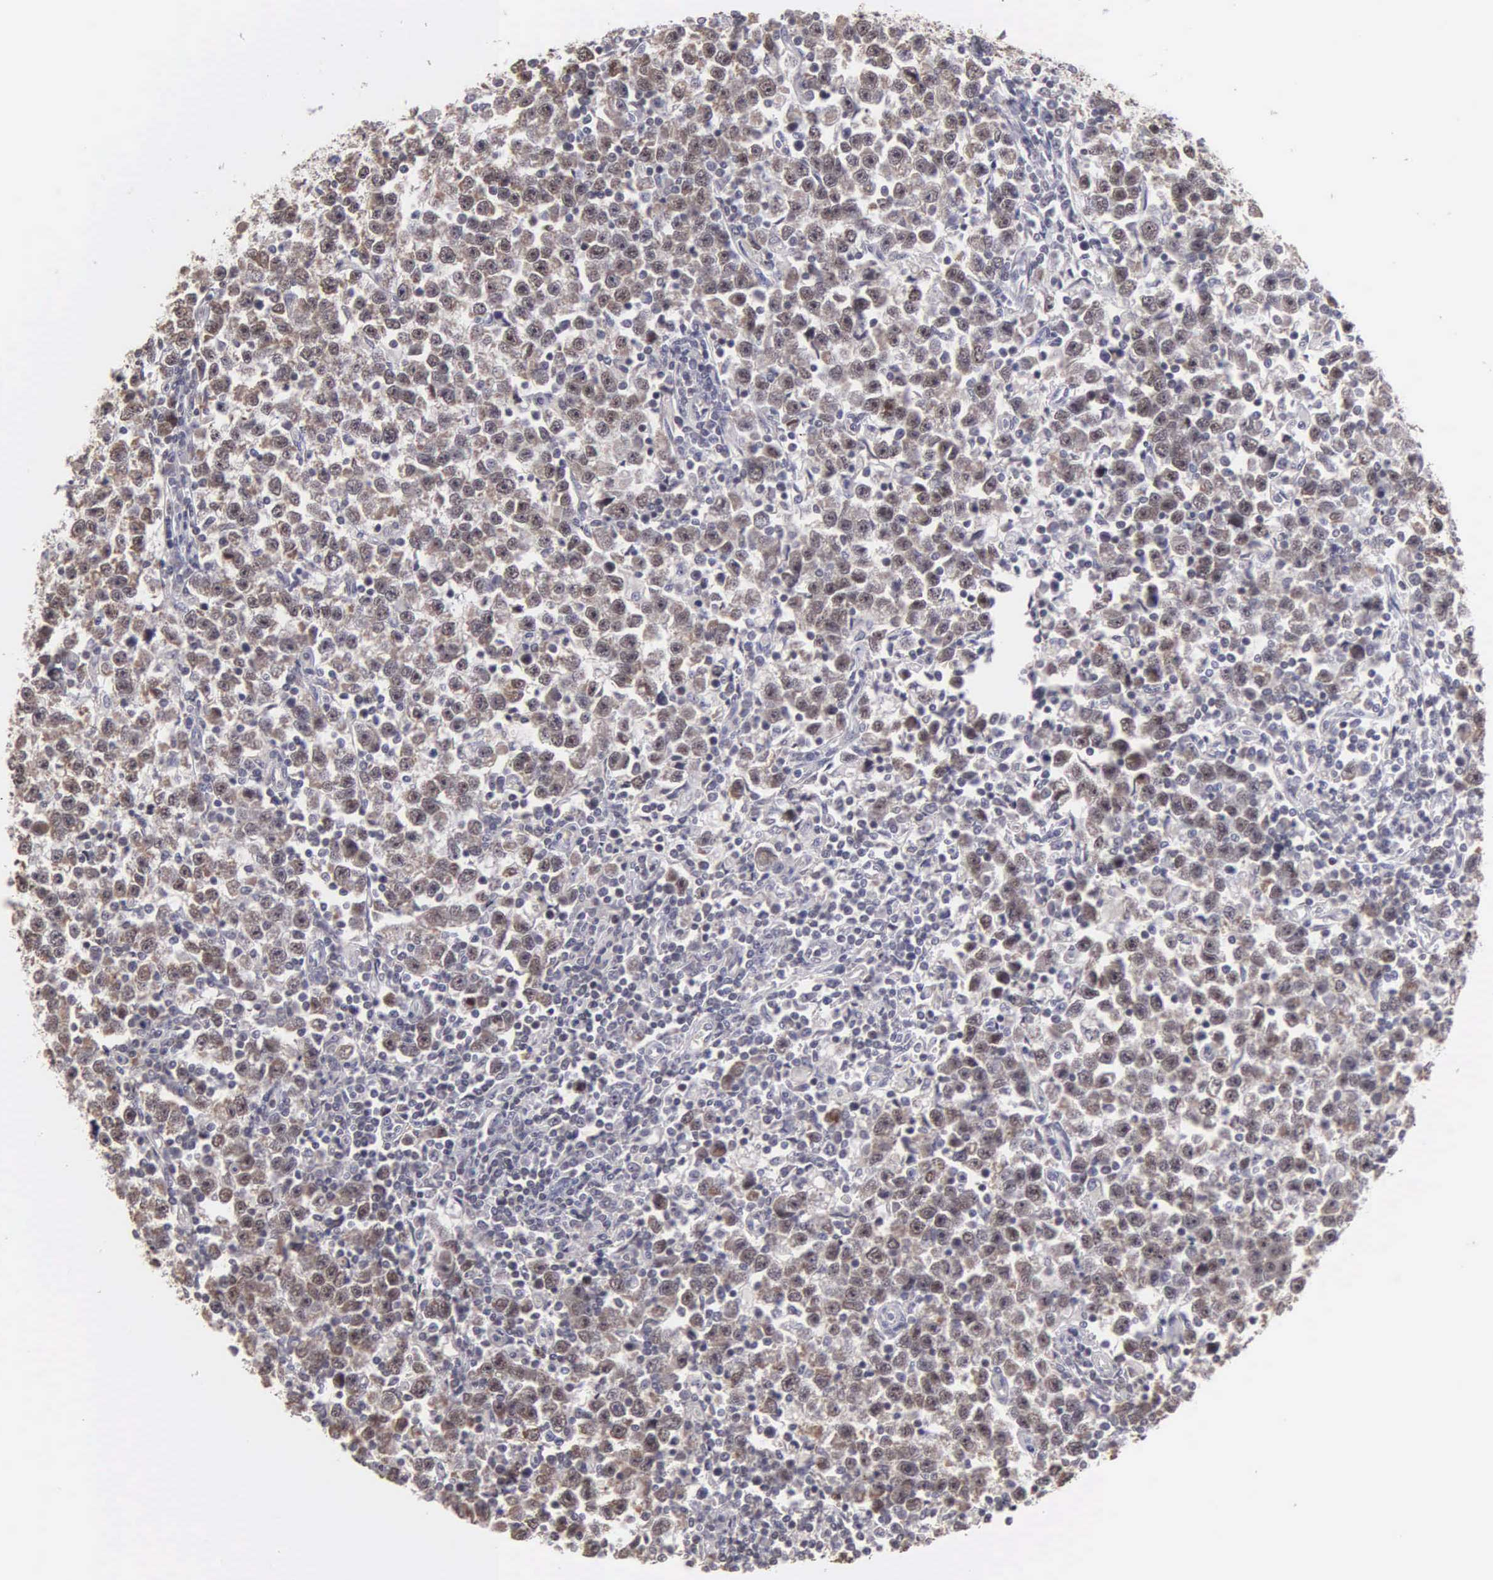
{"staining": {"intensity": "weak", "quantity": ">75%", "location": "cytoplasmic/membranous"}, "tissue": "testis cancer", "cell_type": "Tumor cells", "image_type": "cancer", "snomed": [{"axis": "morphology", "description": "Seminoma, NOS"}, {"axis": "topography", "description": "Testis"}], "caption": "This histopathology image reveals immunohistochemistry staining of human testis cancer, with low weak cytoplasmic/membranous staining in about >75% of tumor cells.", "gene": "BRD1", "patient": {"sex": "male", "age": 43}}